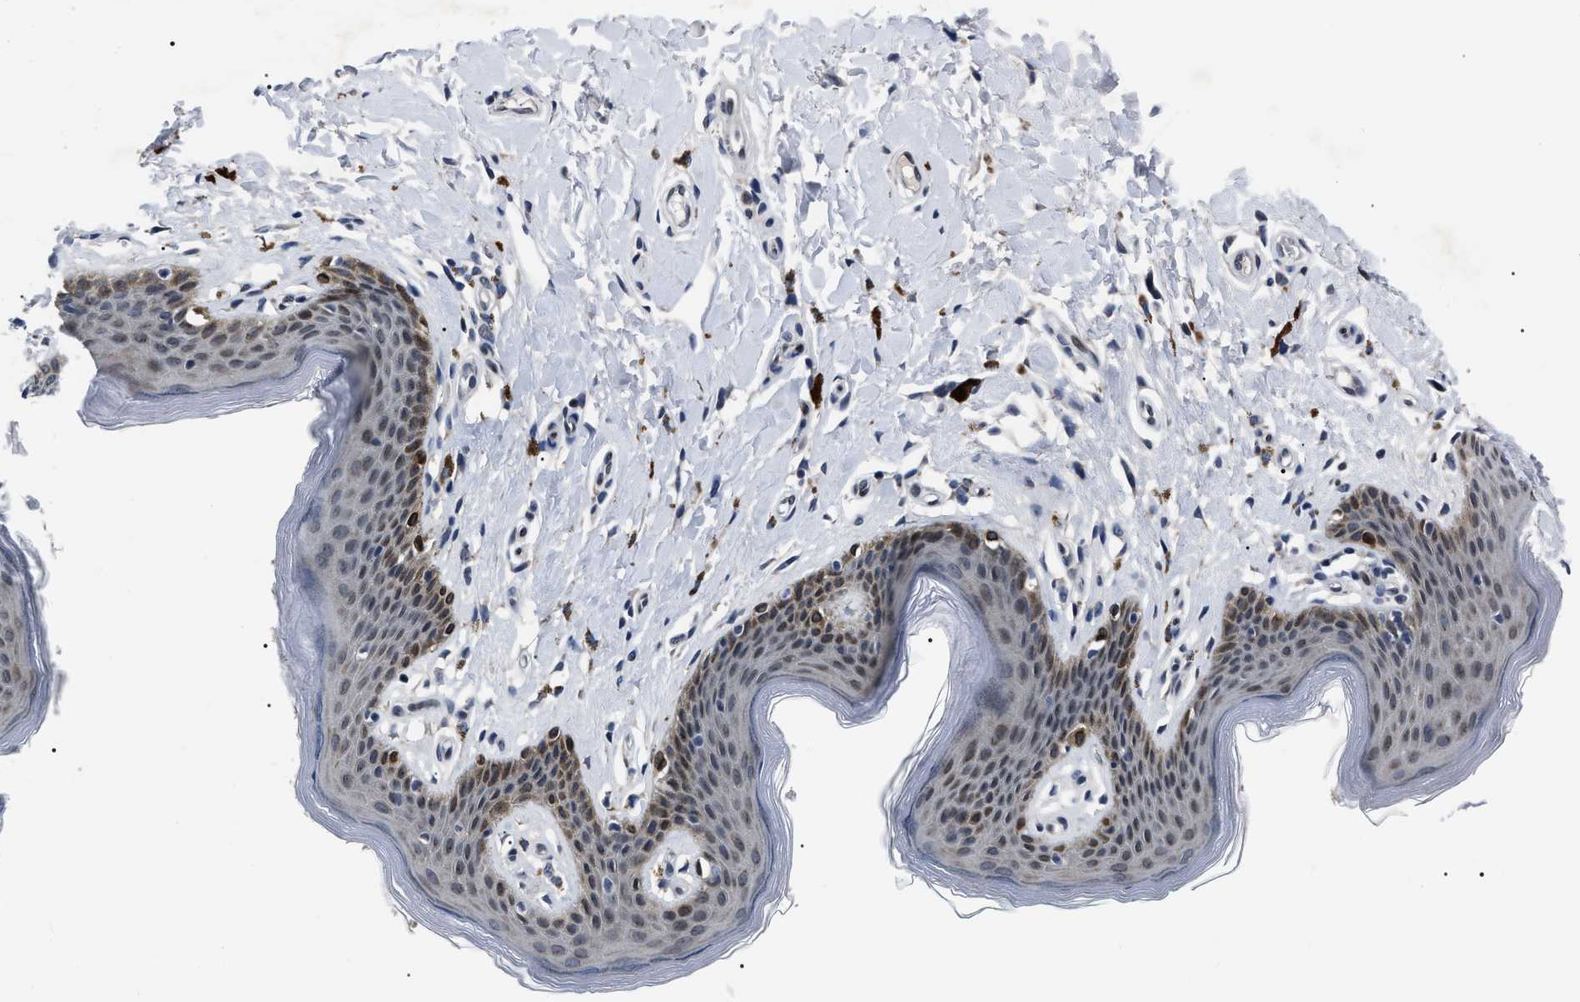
{"staining": {"intensity": "moderate", "quantity": ">75%", "location": "cytoplasmic/membranous"}, "tissue": "skin", "cell_type": "Epidermal cells", "image_type": "normal", "snomed": [{"axis": "morphology", "description": "Normal tissue, NOS"}, {"axis": "topography", "description": "Vulva"}], "caption": "Immunohistochemistry (IHC) photomicrograph of unremarkable skin: human skin stained using immunohistochemistry reveals medium levels of moderate protein expression localized specifically in the cytoplasmic/membranous of epidermal cells, appearing as a cytoplasmic/membranous brown color.", "gene": "LRRC14", "patient": {"sex": "female", "age": 66}}